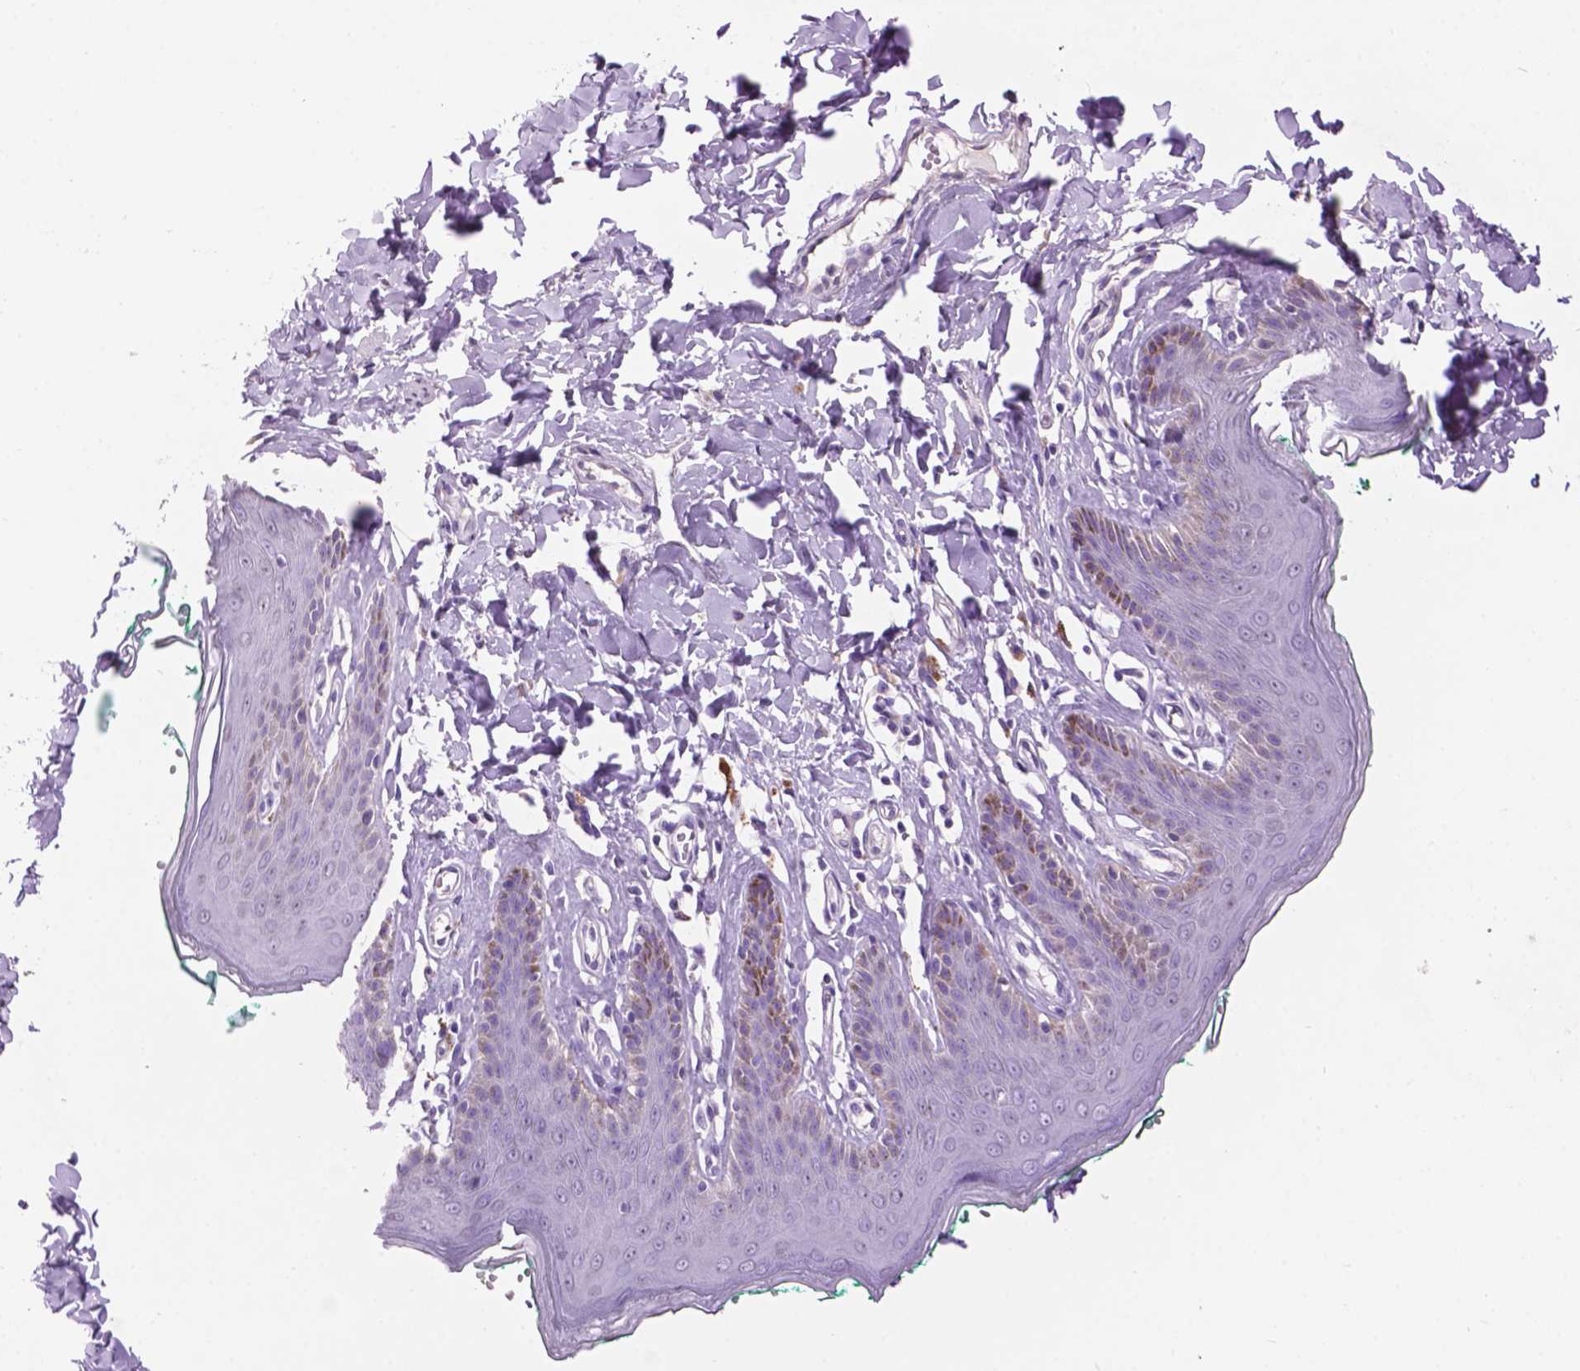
{"staining": {"intensity": "negative", "quantity": "none", "location": "none"}, "tissue": "skin", "cell_type": "Epidermal cells", "image_type": "normal", "snomed": [{"axis": "morphology", "description": "Normal tissue, NOS"}, {"axis": "topography", "description": "Vulva"}, {"axis": "topography", "description": "Peripheral nerve tissue"}], "caption": "A high-resolution micrograph shows immunohistochemistry (IHC) staining of unremarkable skin, which reveals no significant expression in epidermal cells. (DAB (3,3'-diaminobenzidine) immunohistochemistry, high magnification).", "gene": "CRYBA4", "patient": {"sex": "female", "age": 66}}